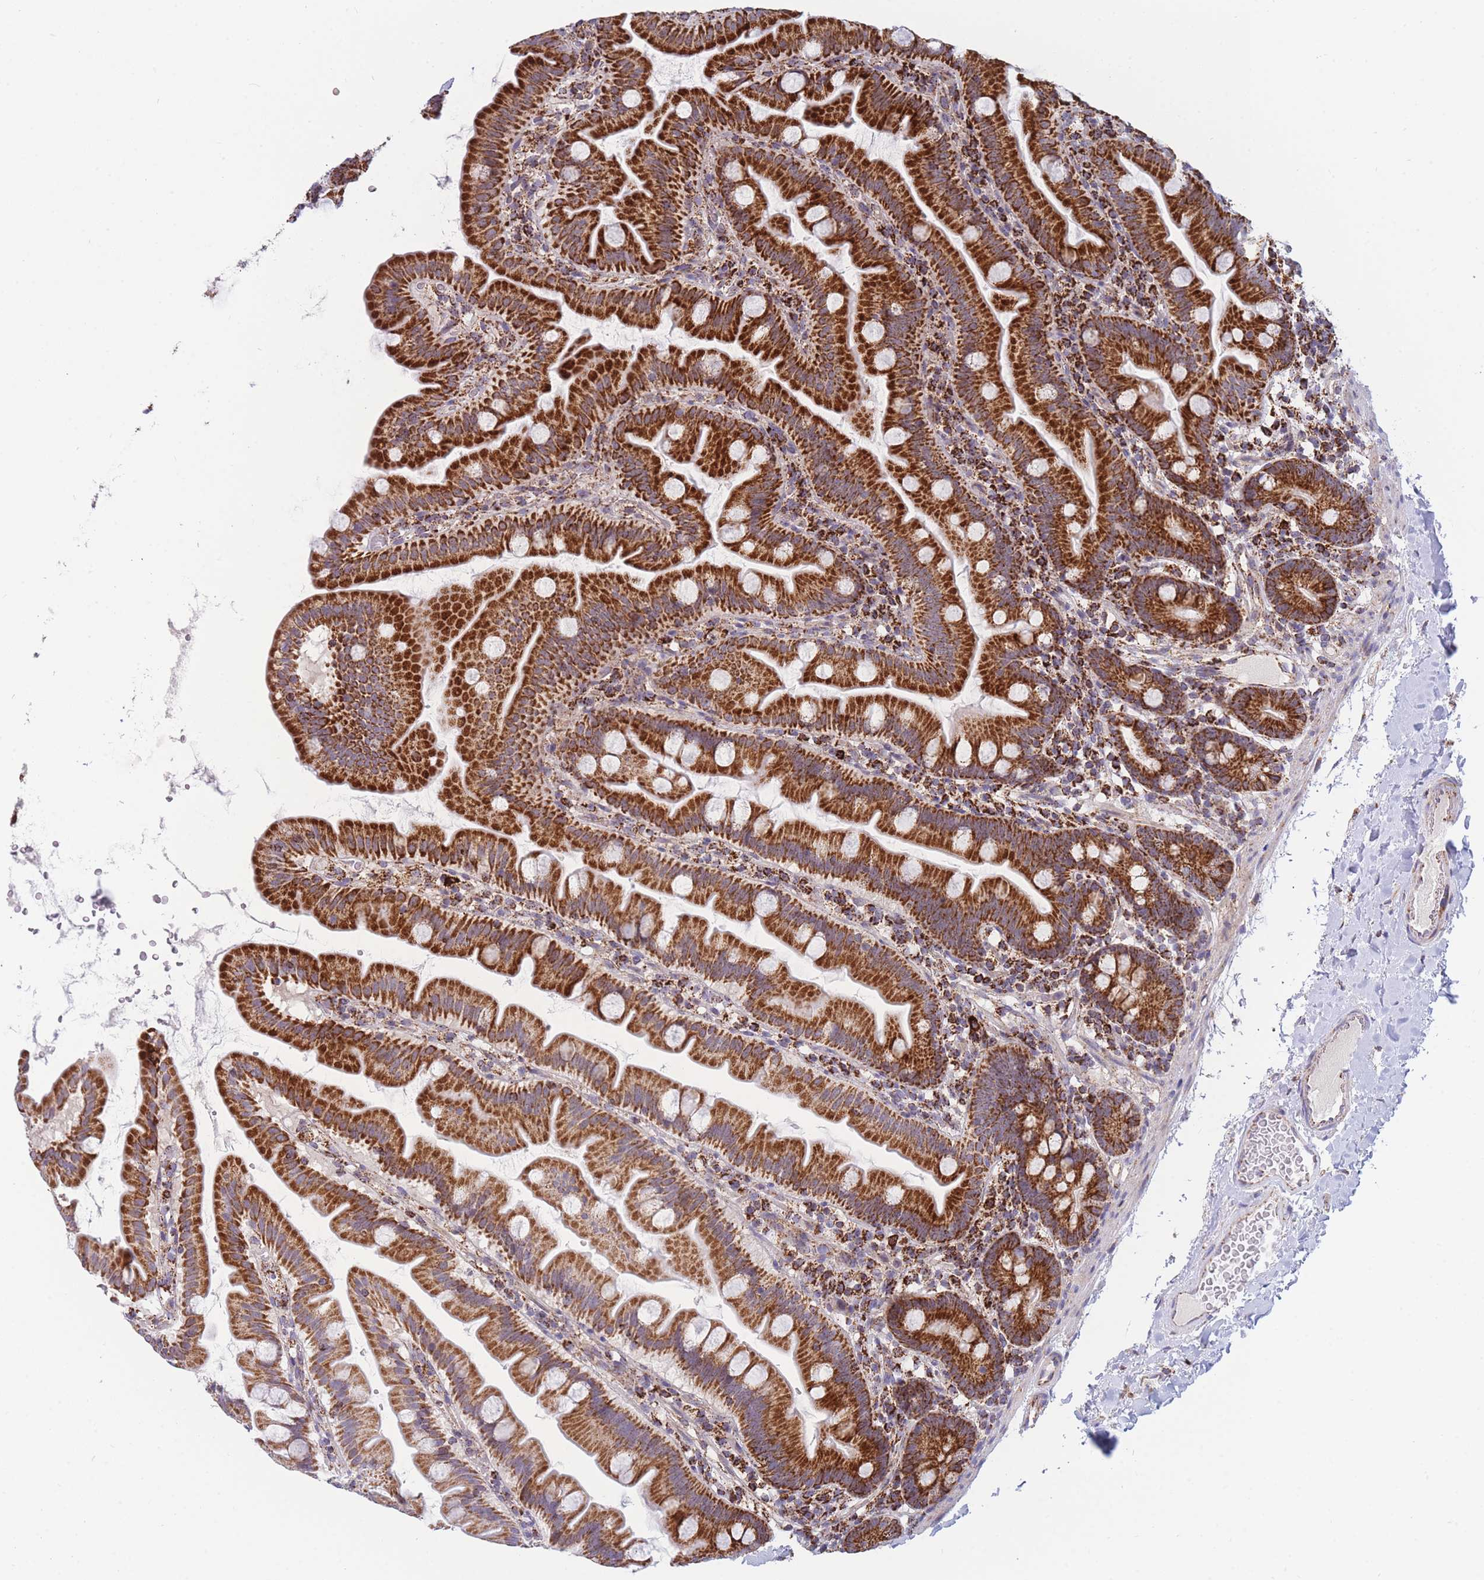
{"staining": {"intensity": "strong", "quantity": ">75%", "location": "cytoplasmic/membranous"}, "tissue": "small intestine", "cell_type": "Glandular cells", "image_type": "normal", "snomed": [{"axis": "morphology", "description": "Normal tissue, NOS"}, {"axis": "topography", "description": "Small intestine"}], "caption": "Immunohistochemistry (IHC) (DAB (3,3'-diaminobenzidine)) staining of normal small intestine demonstrates strong cytoplasmic/membranous protein staining in approximately >75% of glandular cells.", "gene": "DDX49", "patient": {"sex": "female", "age": 68}}